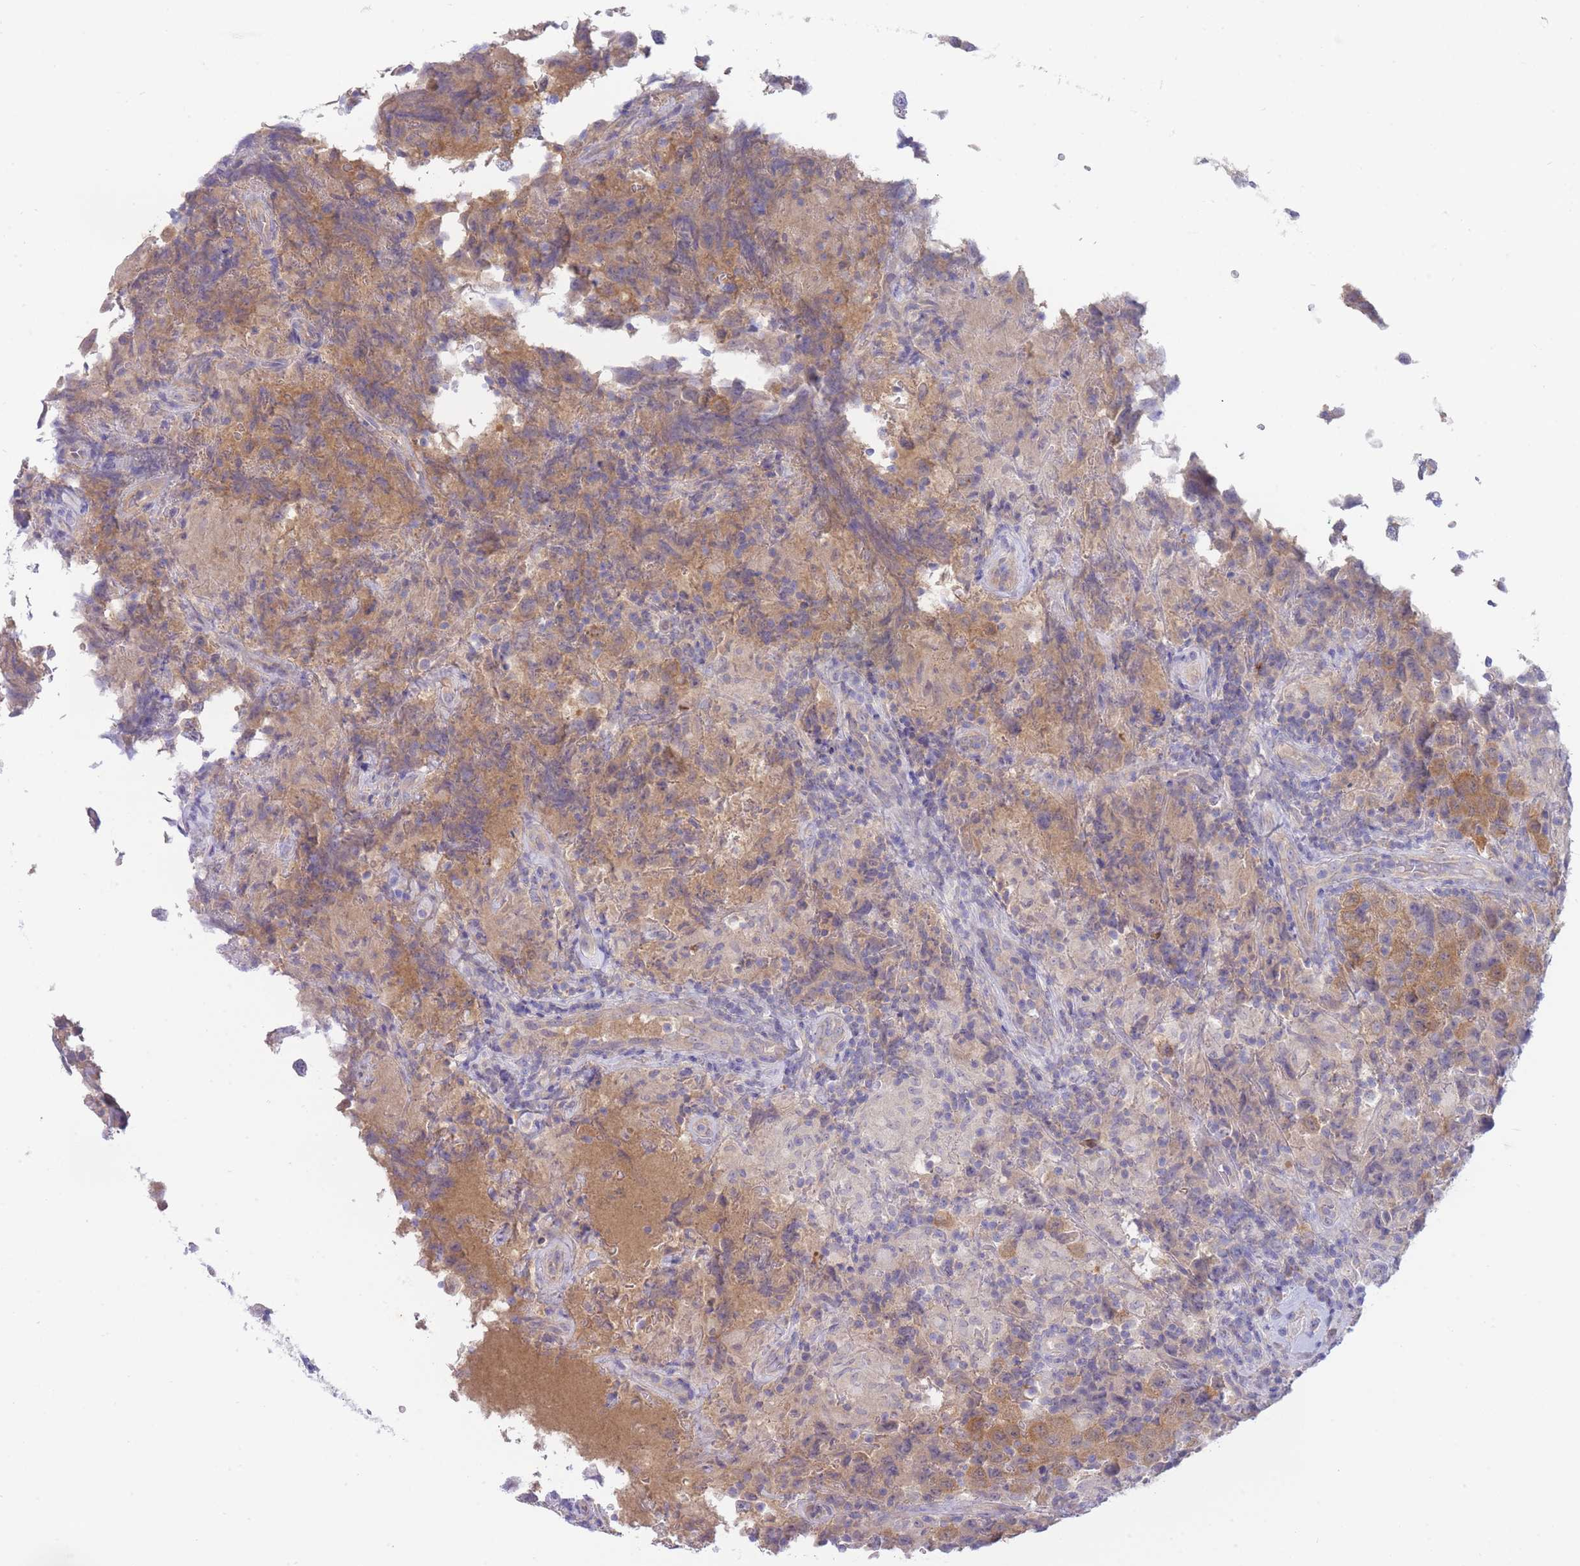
{"staining": {"intensity": "moderate", "quantity": ">75%", "location": "cytoplasmic/membranous"}, "tissue": "testis cancer", "cell_type": "Tumor cells", "image_type": "cancer", "snomed": [{"axis": "morphology", "description": "Seminoma, NOS"}, {"axis": "morphology", "description": "Carcinoma, Embryonal, NOS"}, {"axis": "topography", "description": "Testis"}], "caption": "This histopathology image exhibits IHC staining of testis cancer, with medium moderate cytoplasmic/membranous staining in approximately >75% of tumor cells.", "gene": "SUGT1", "patient": {"sex": "male", "age": 41}}